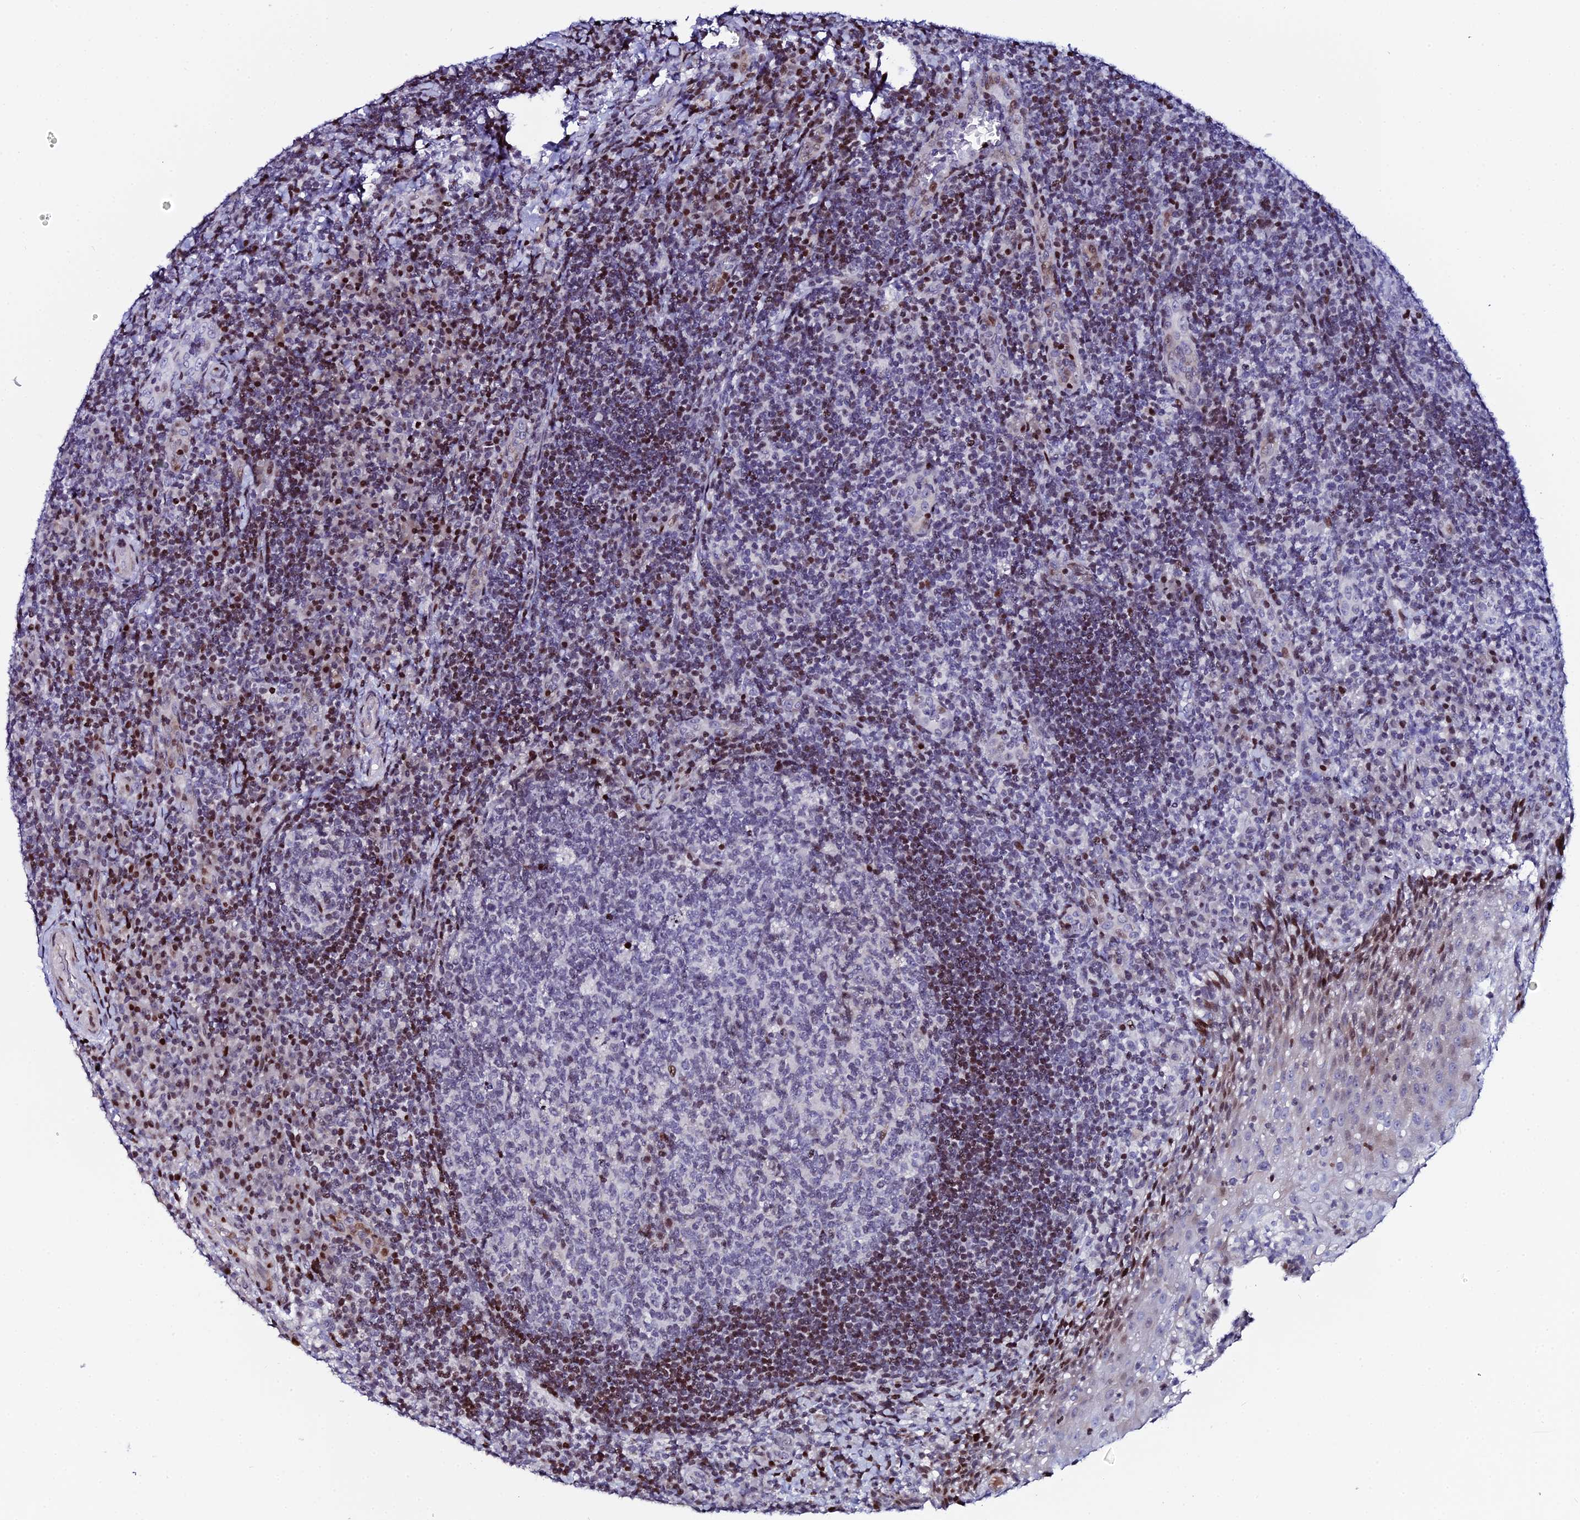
{"staining": {"intensity": "strong", "quantity": "25%-75%", "location": "nuclear"}, "tissue": "tonsil", "cell_type": "Germinal center cells", "image_type": "normal", "snomed": [{"axis": "morphology", "description": "Normal tissue, NOS"}, {"axis": "topography", "description": "Tonsil"}], "caption": "A micrograph of human tonsil stained for a protein reveals strong nuclear brown staining in germinal center cells.", "gene": "MYNN", "patient": {"sex": "male", "age": 17}}